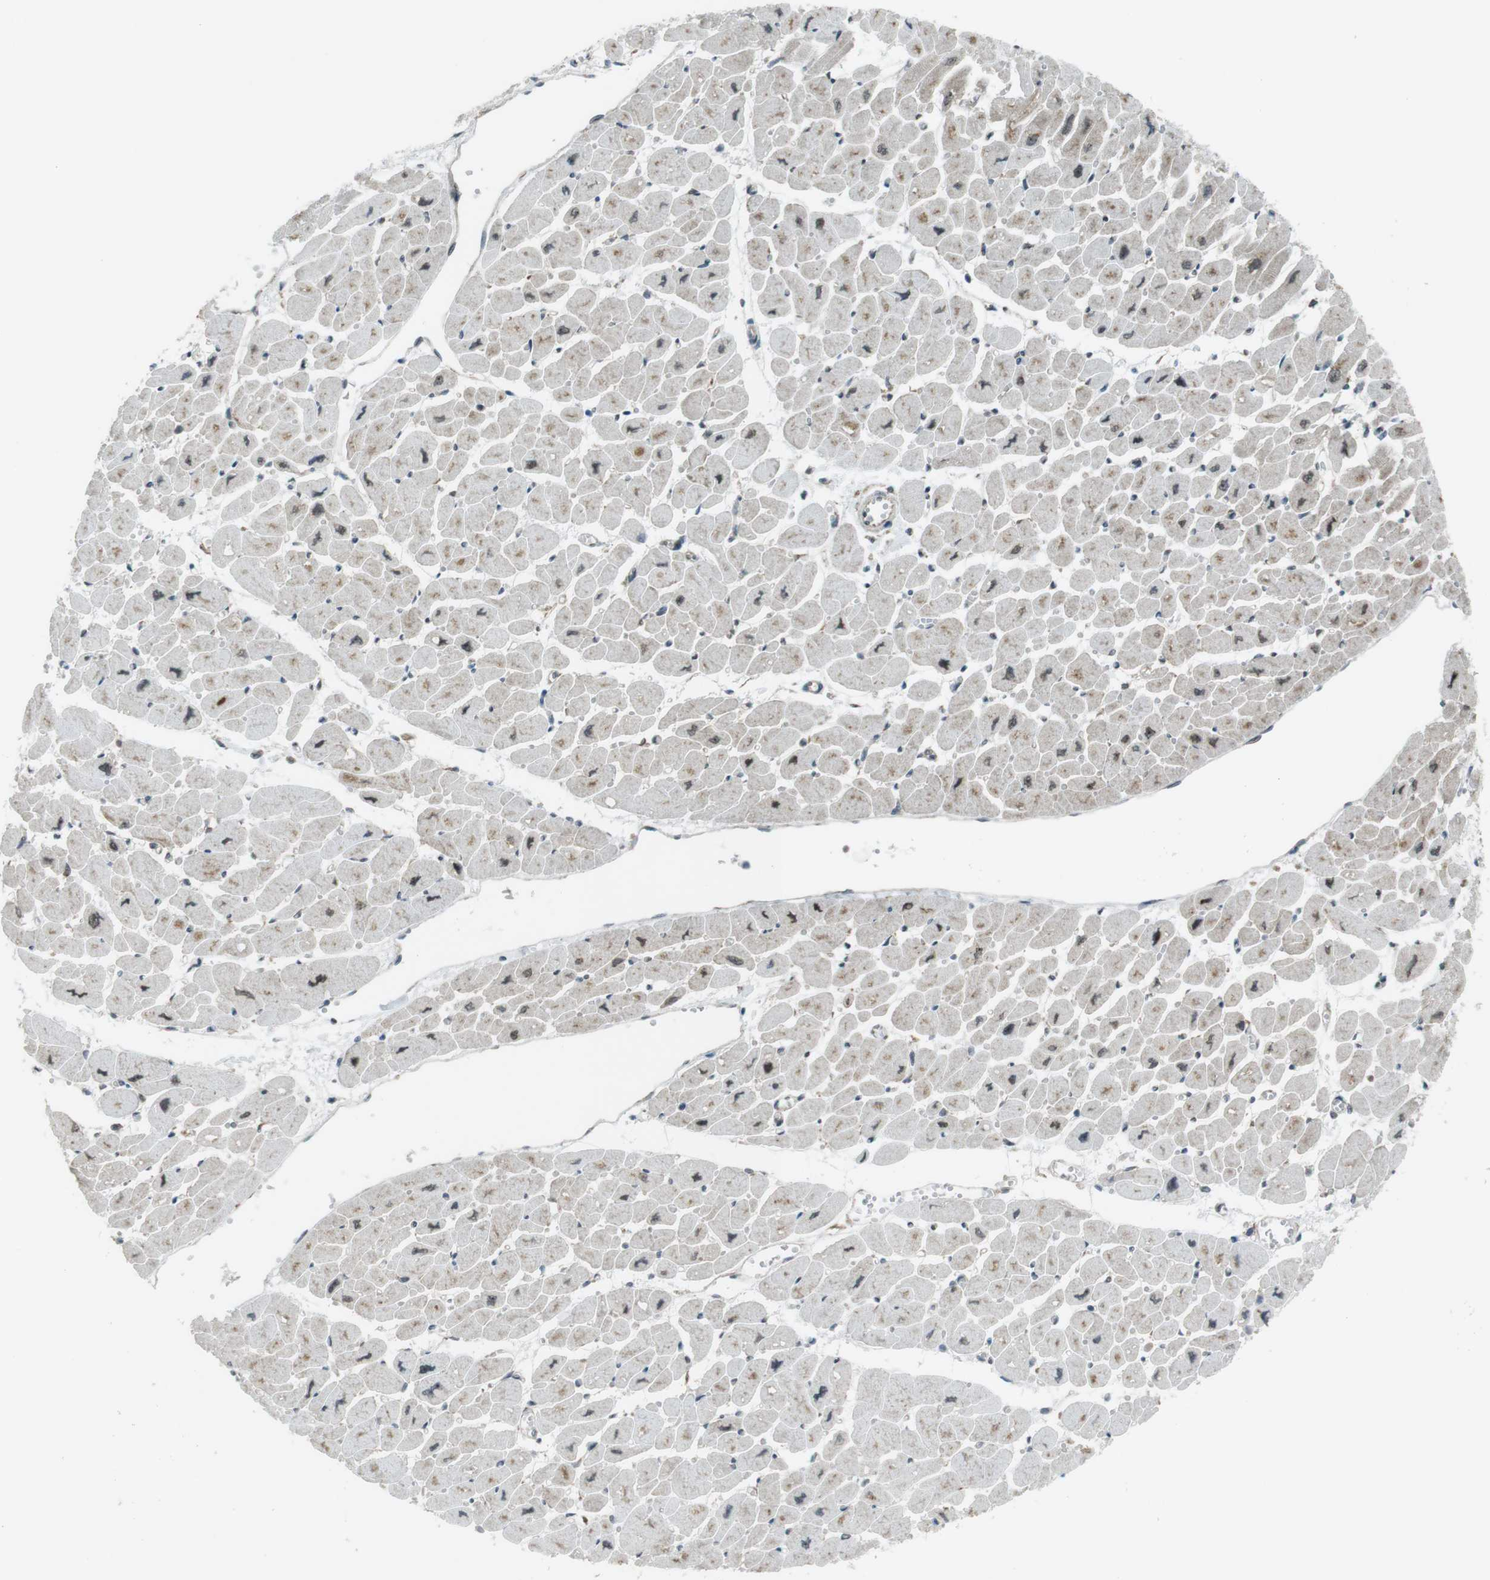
{"staining": {"intensity": "moderate", "quantity": "25%-75%", "location": "nuclear"}, "tissue": "heart muscle", "cell_type": "Cardiomyocytes", "image_type": "normal", "snomed": [{"axis": "morphology", "description": "Normal tissue, NOS"}, {"axis": "topography", "description": "Heart"}], "caption": "The photomicrograph displays immunohistochemical staining of normal heart muscle. There is moderate nuclear staining is identified in approximately 25%-75% of cardiomyocytes. (DAB (3,3'-diaminobenzidine) IHC, brown staining for protein, blue staining for nuclei).", "gene": "CSNK1D", "patient": {"sex": "female", "age": 54}}